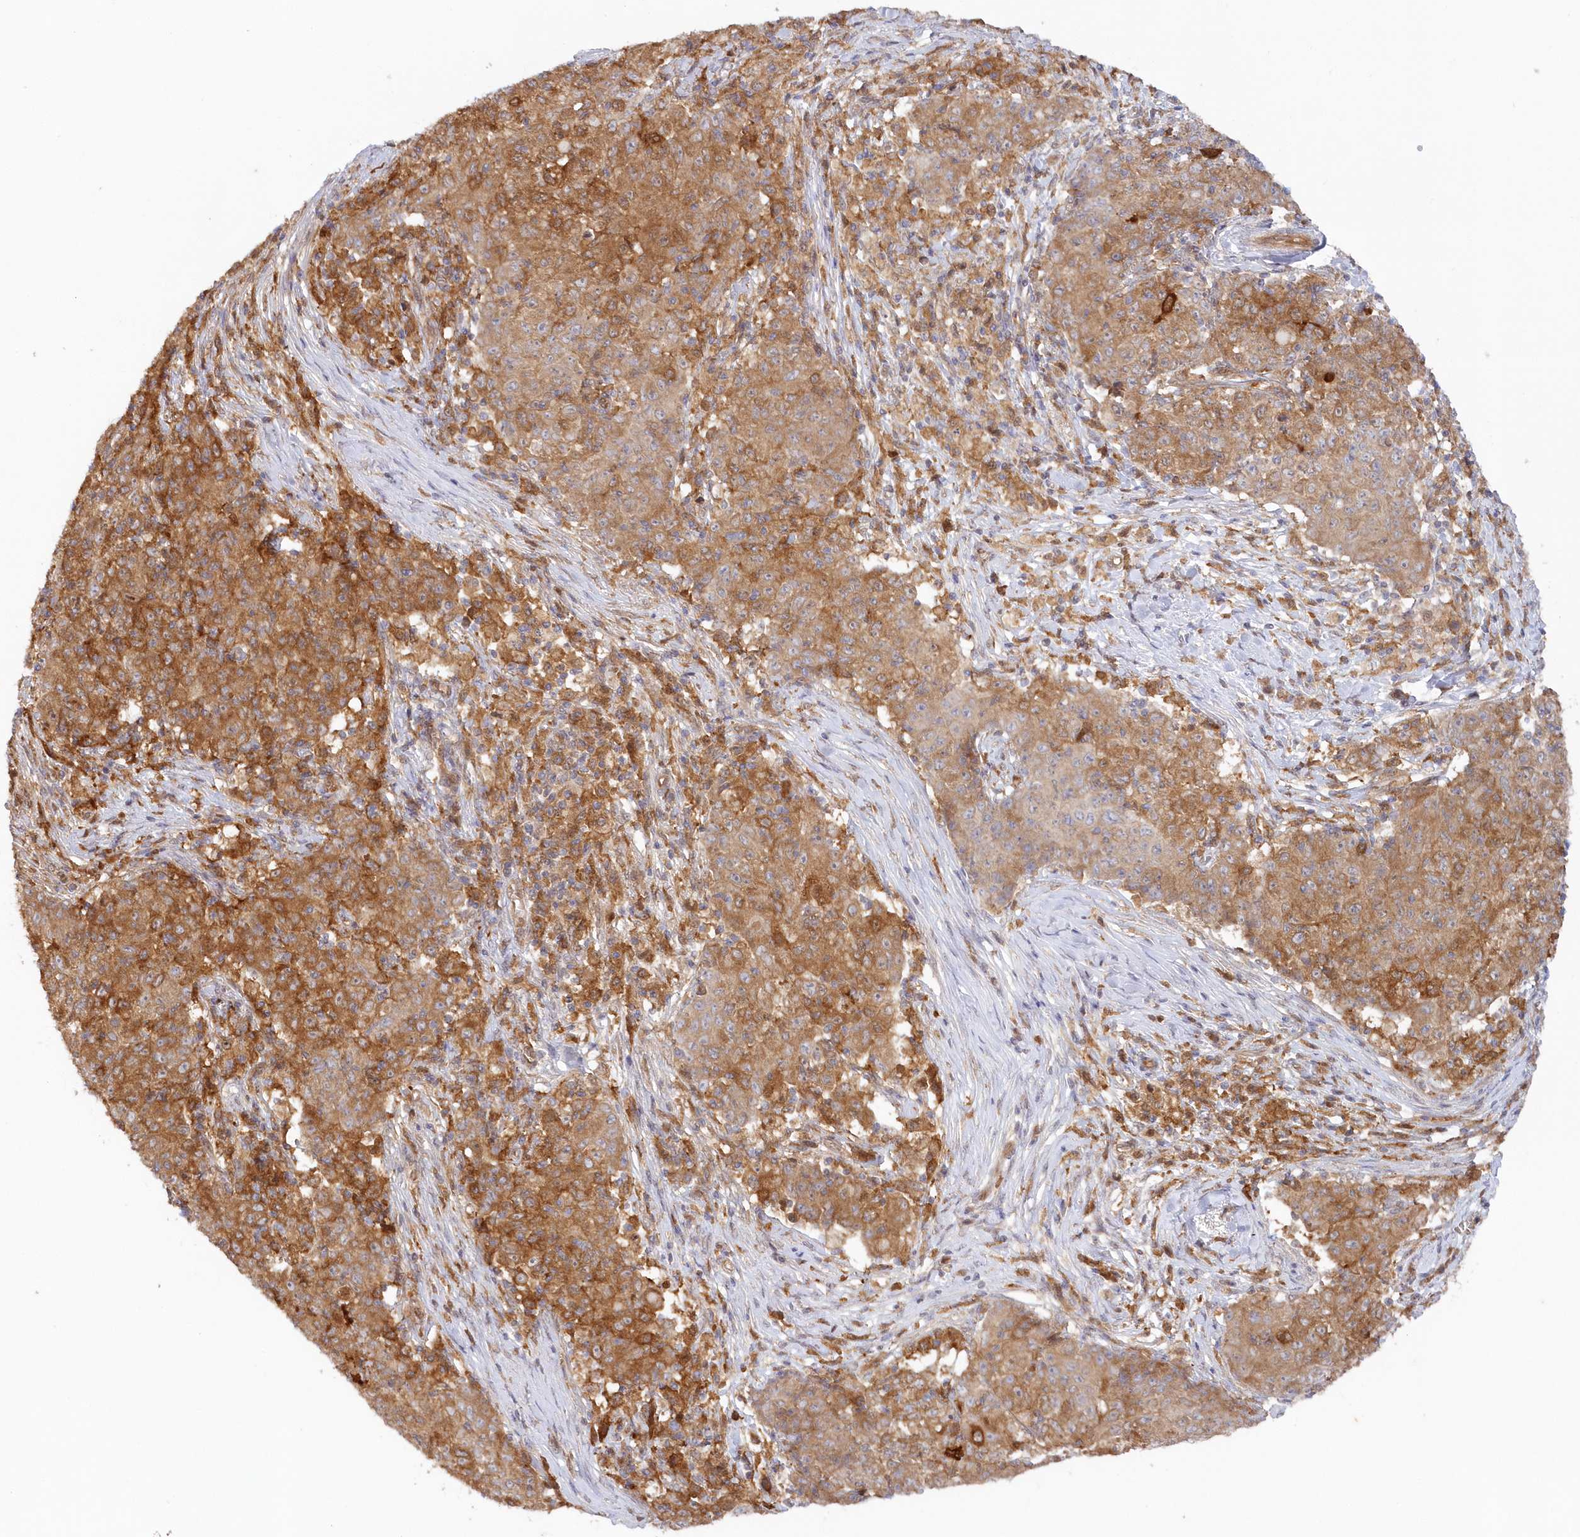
{"staining": {"intensity": "moderate", "quantity": ">75%", "location": "cytoplasmic/membranous"}, "tissue": "ovarian cancer", "cell_type": "Tumor cells", "image_type": "cancer", "snomed": [{"axis": "morphology", "description": "Carcinoma, endometroid"}, {"axis": "topography", "description": "Ovary"}], "caption": "Protein staining displays moderate cytoplasmic/membranous expression in about >75% of tumor cells in endometroid carcinoma (ovarian). Immunohistochemistry stains the protein of interest in brown and the nuclei are stained blue.", "gene": "GBE1", "patient": {"sex": "female", "age": 42}}